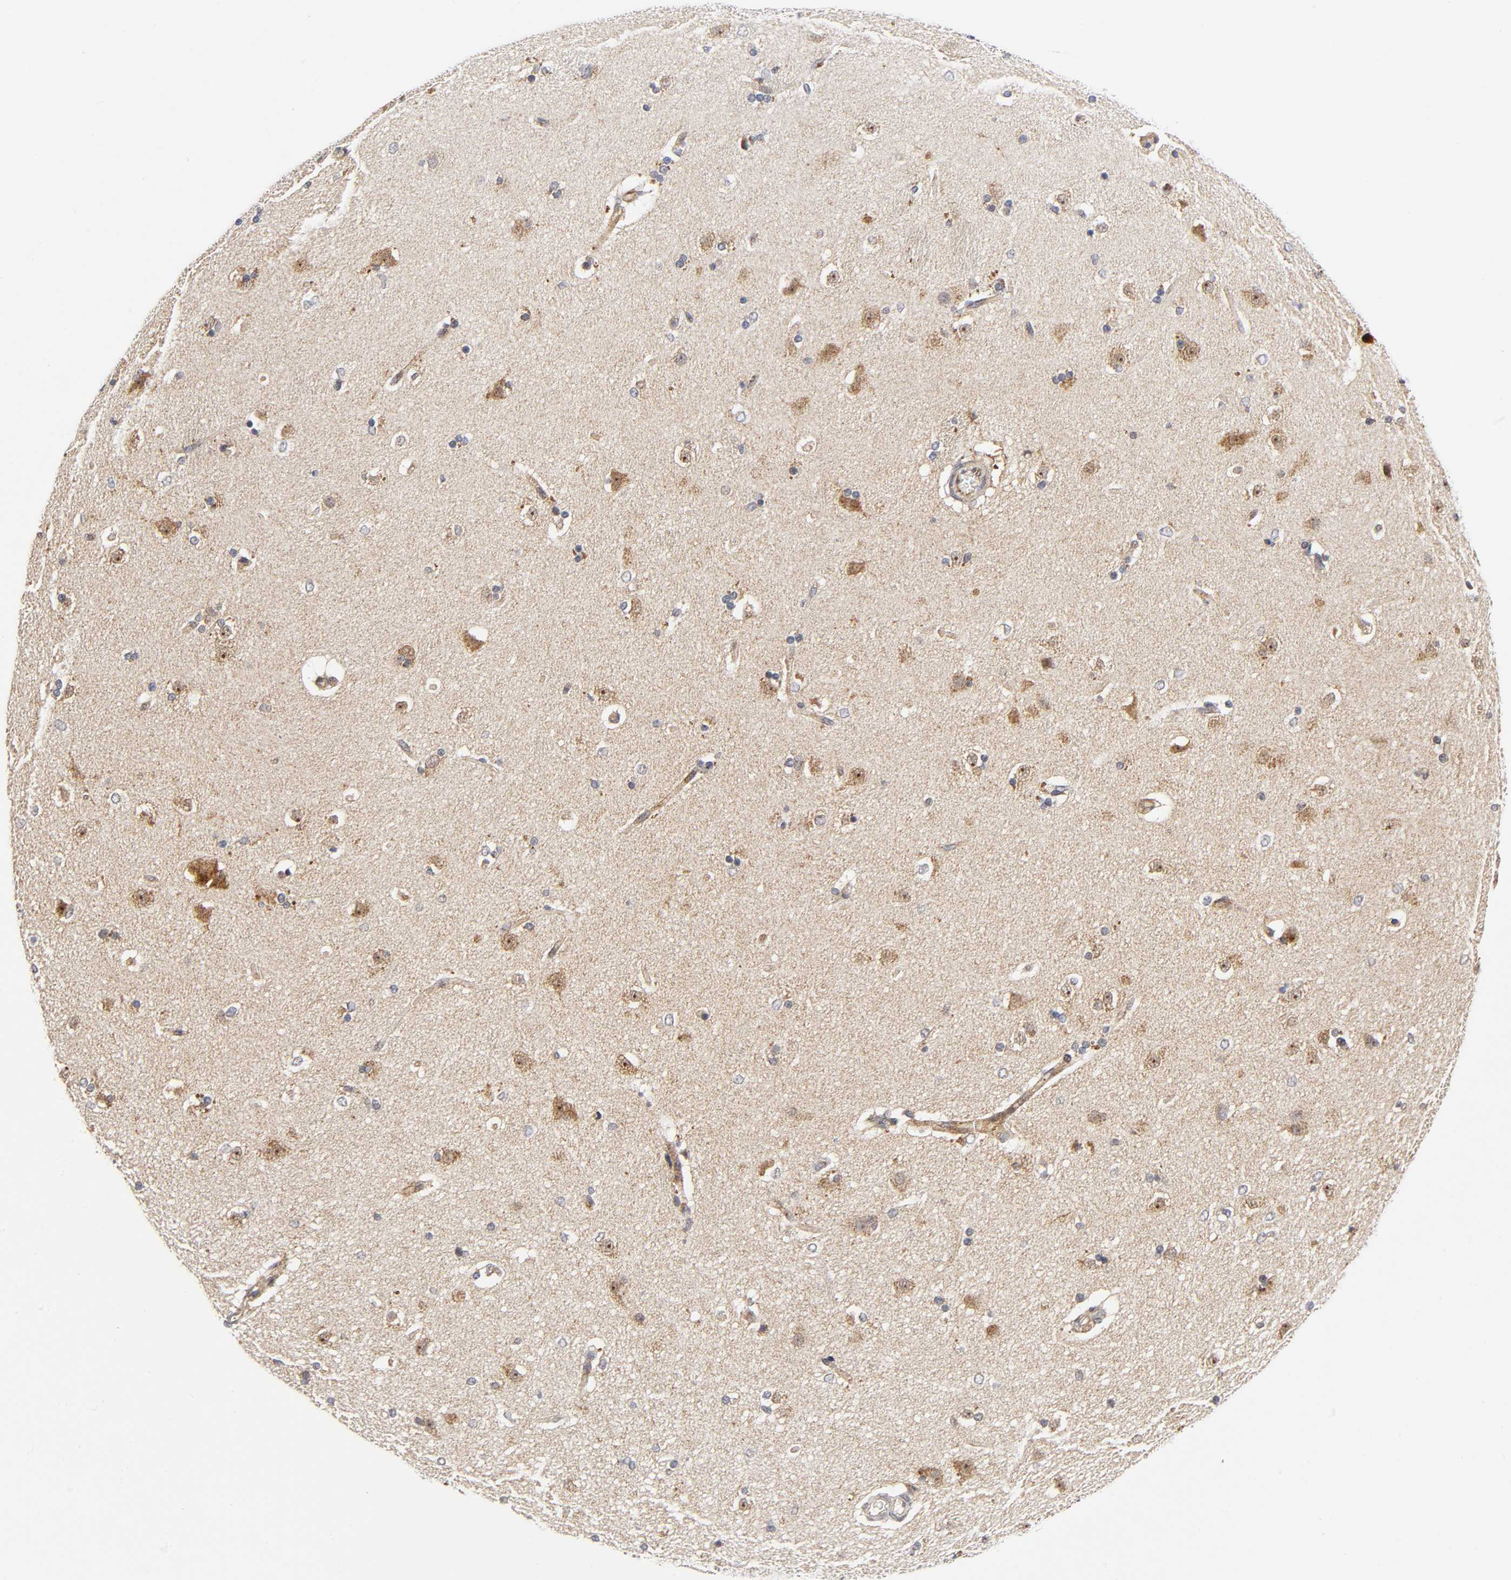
{"staining": {"intensity": "moderate", "quantity": "<25%", "location": "cytoplasmic/membranous"}, "tissue": "caudate", "cell_type": "Glial cells", "image_type": "normal", "snomed": [{"axis": "morphology", "description": "Normal tissue, NOS"}, {"axis": "topography", "description": "Lateral ventricle wall"}], "caption": "IHC photomicrograph of unremarkable human caudate stained for a protein (brown), which exhibits low levels of moderate cytoplasmic/membranous positivity in about <25% of glial cells.", "gene": "EIF5", "patient": {"sex": "female", "age": 19}}